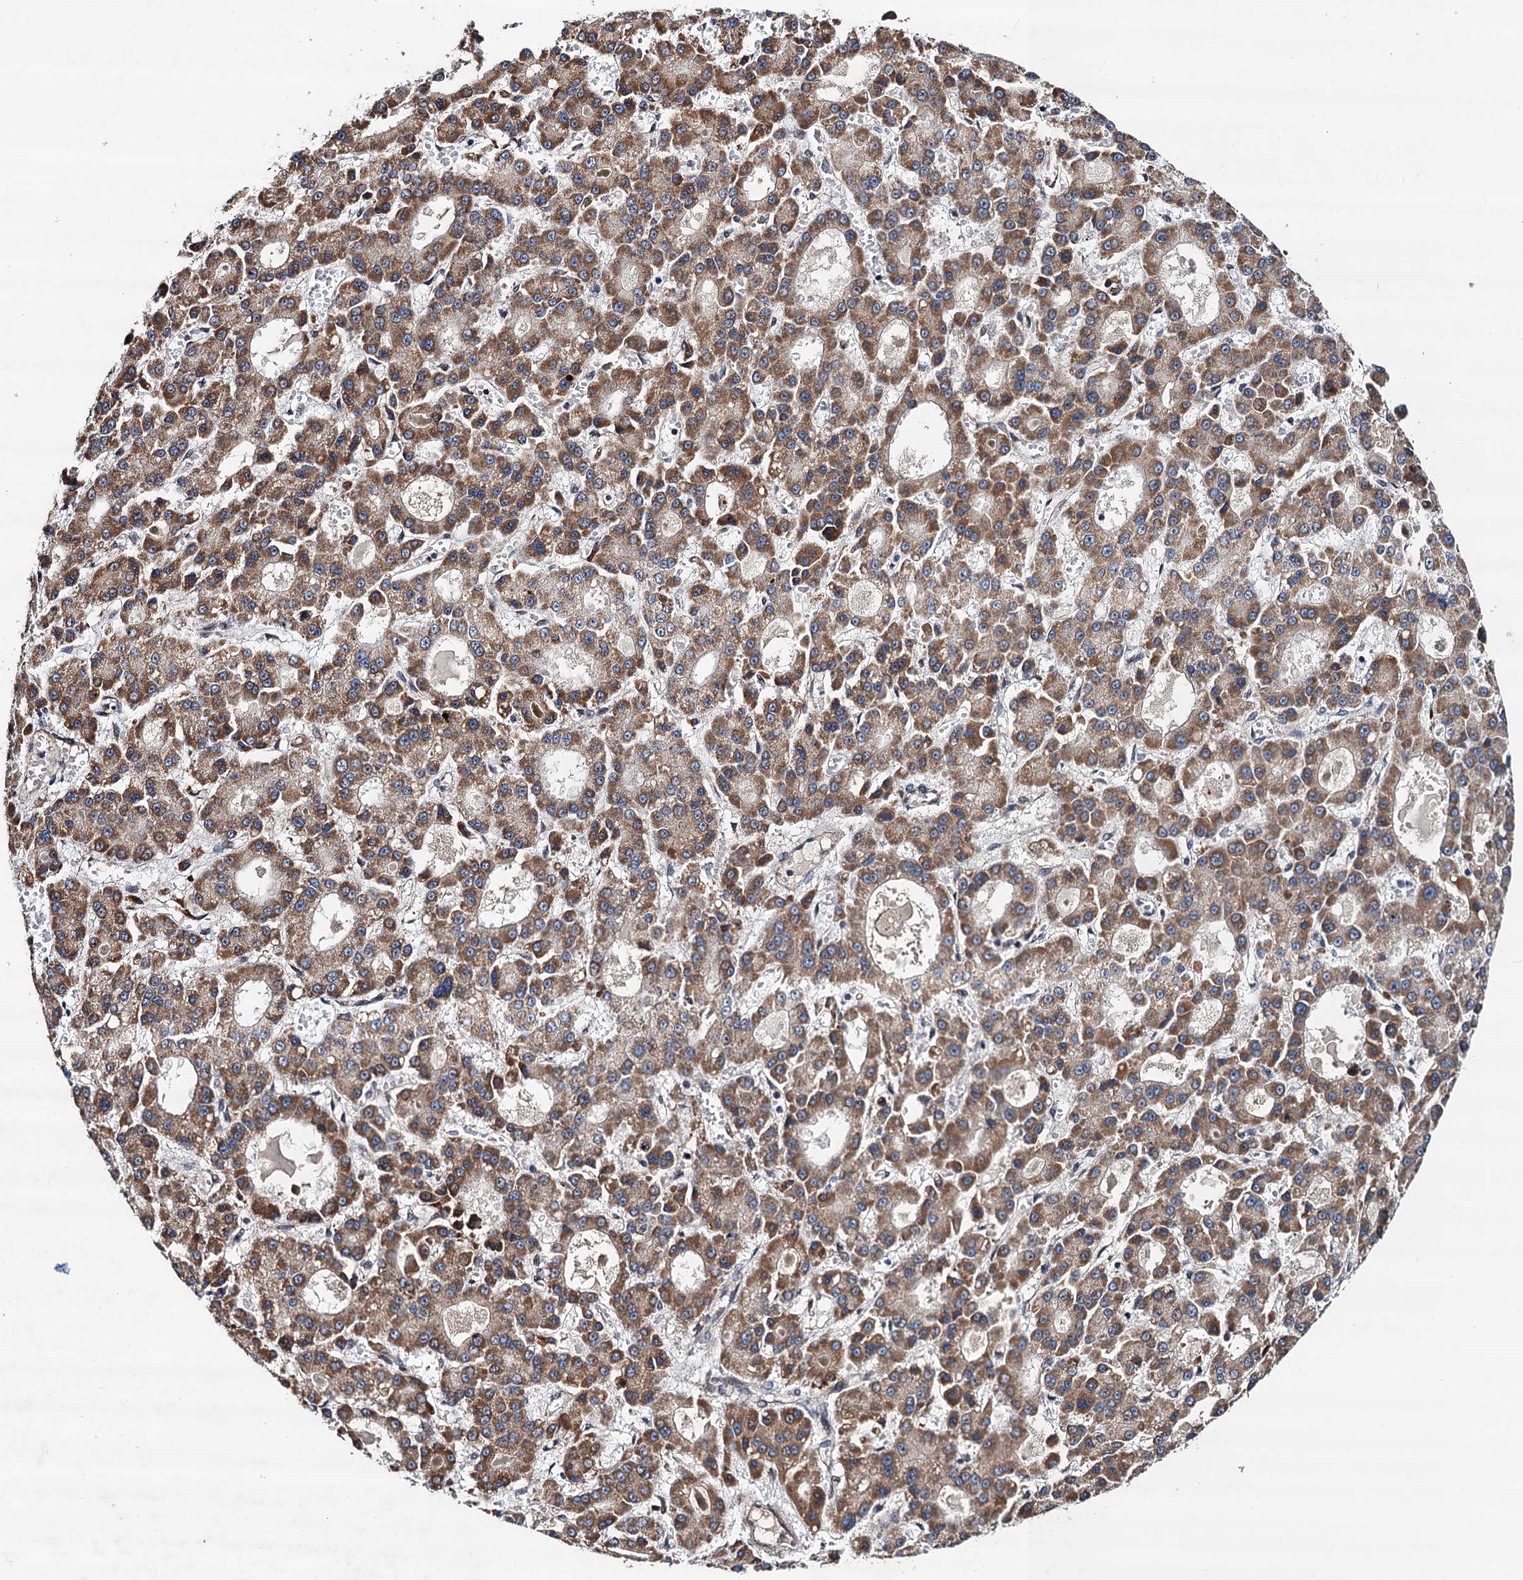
{"staining": {"intensity": "moderate", "quantity": ">75%", "location": "cytoplasmic/membranous"}, "tissue": "liver cancer", "cell_type": "Tumor cells", "image_type": "cancer", "snomed": [{"axis": "morphology", "description": "Carcinoma, Hepatocellular, NOS"}, {"axis": "topography", "description": "Liver"}], "caption": "Approximately >75% of tumor cells in human liver cancer (hepatocellular carcinoma) reveal moderate cytoplasmic/membranous protein expression as visualized by brown immunohistochemical staining.", "gene": "CMPK2", "patient": {"sex": "male", "age": 70}}